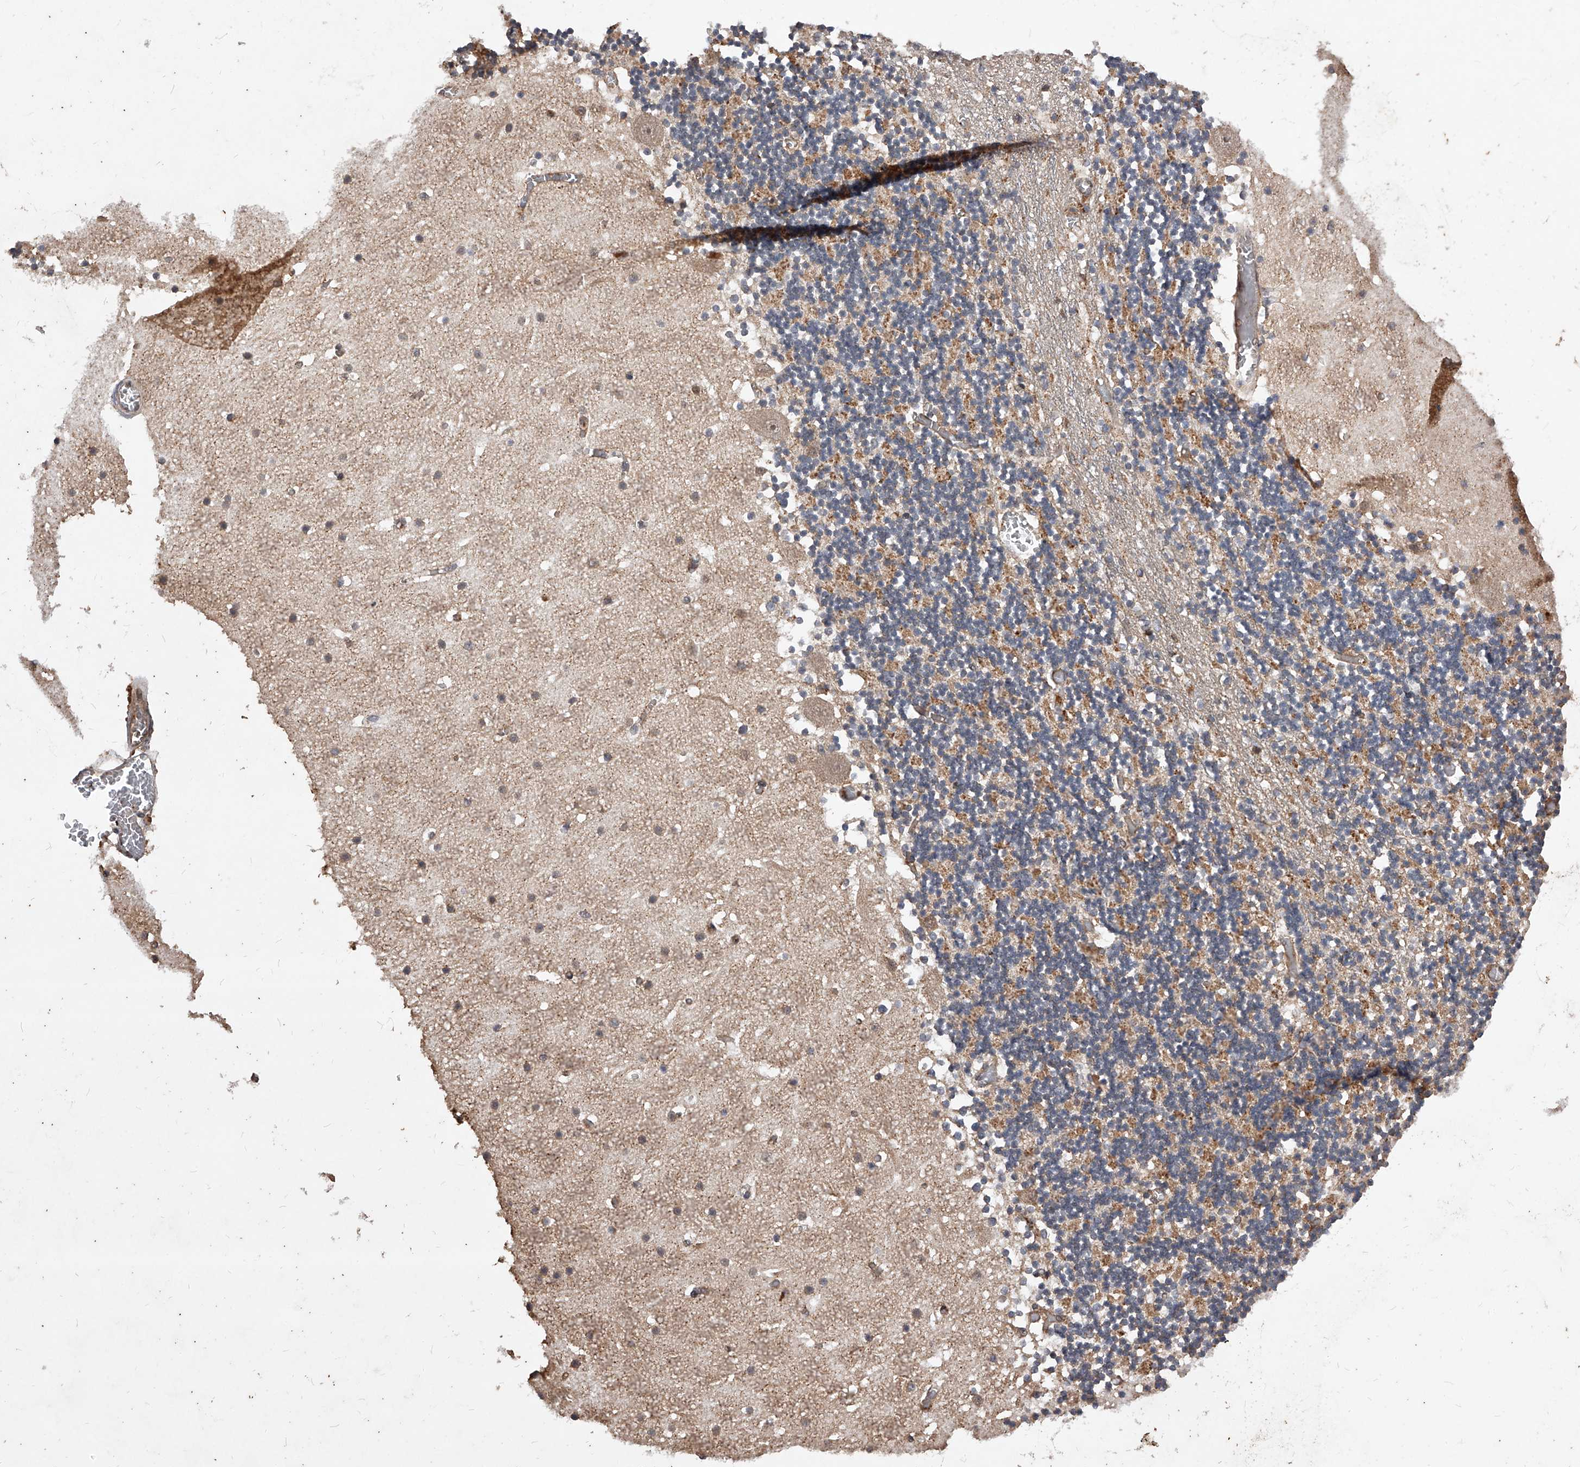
{"staining": {"intensity": "moderate", "quantity": "25%-75%", "location": "cytoplasmic/membranous"}, "tissue": "cerebellum", "cell_type": "Cells in granular layer", "image_type": "normal", "snomed": [{"axis": "morphology", "description": "Normal tissue, NOS"}, {"axis": "topography", "description": "Cerebellum"}], "caption": "This image reveals IHC staining of normal human cerebellum, with medium moderate cytoplasmic/membranous expression in about 25%-75% of cells in granular layer.", "gene": "CFAP410", "patient": {"sex": "female", "age": 28}}